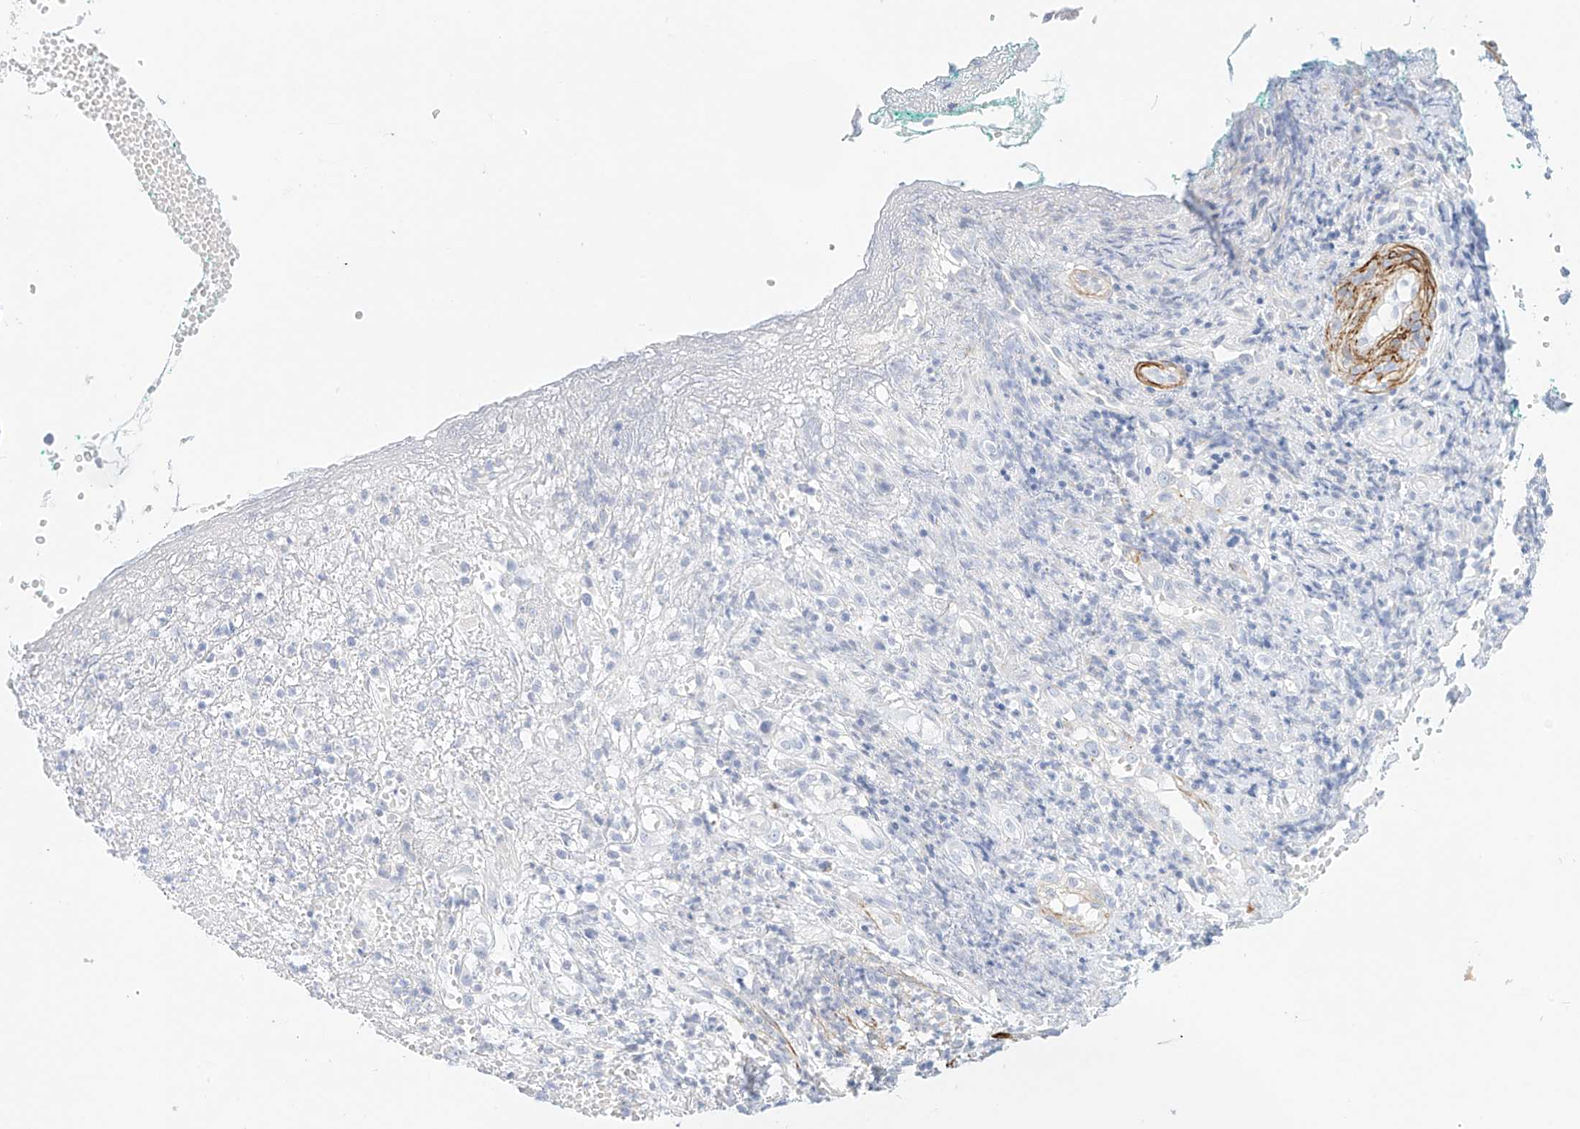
{"staining": {"intensity": "negative", "quantity": "none", "location": "none"}, "tissue": "adipose tissue", "cell_type": "Adipocytes", "image_type": "normal", "snomed": [{"axis": "morphology", "description": "Normal tissue, NOS"}, {"axis": "morphology", "description": "Basal cell carcinoma"}, {"axis": "topography", "description": "Cartilage tissue"}, {"axis": "topography", "description": "Nasopharynx"}, {"axis": "topography", "description": "Oral tissue"}], "caption": "Immunohistochemistry (IHC) image of unremarkable adipose tissue: adipose tissue stained with DAB (3,3'-diaminobenzidine) exhibits no significant protein positivity in adipocytes.", "gene": "ST3GAL5", "patient": {"sex": "female", "age": 77}}